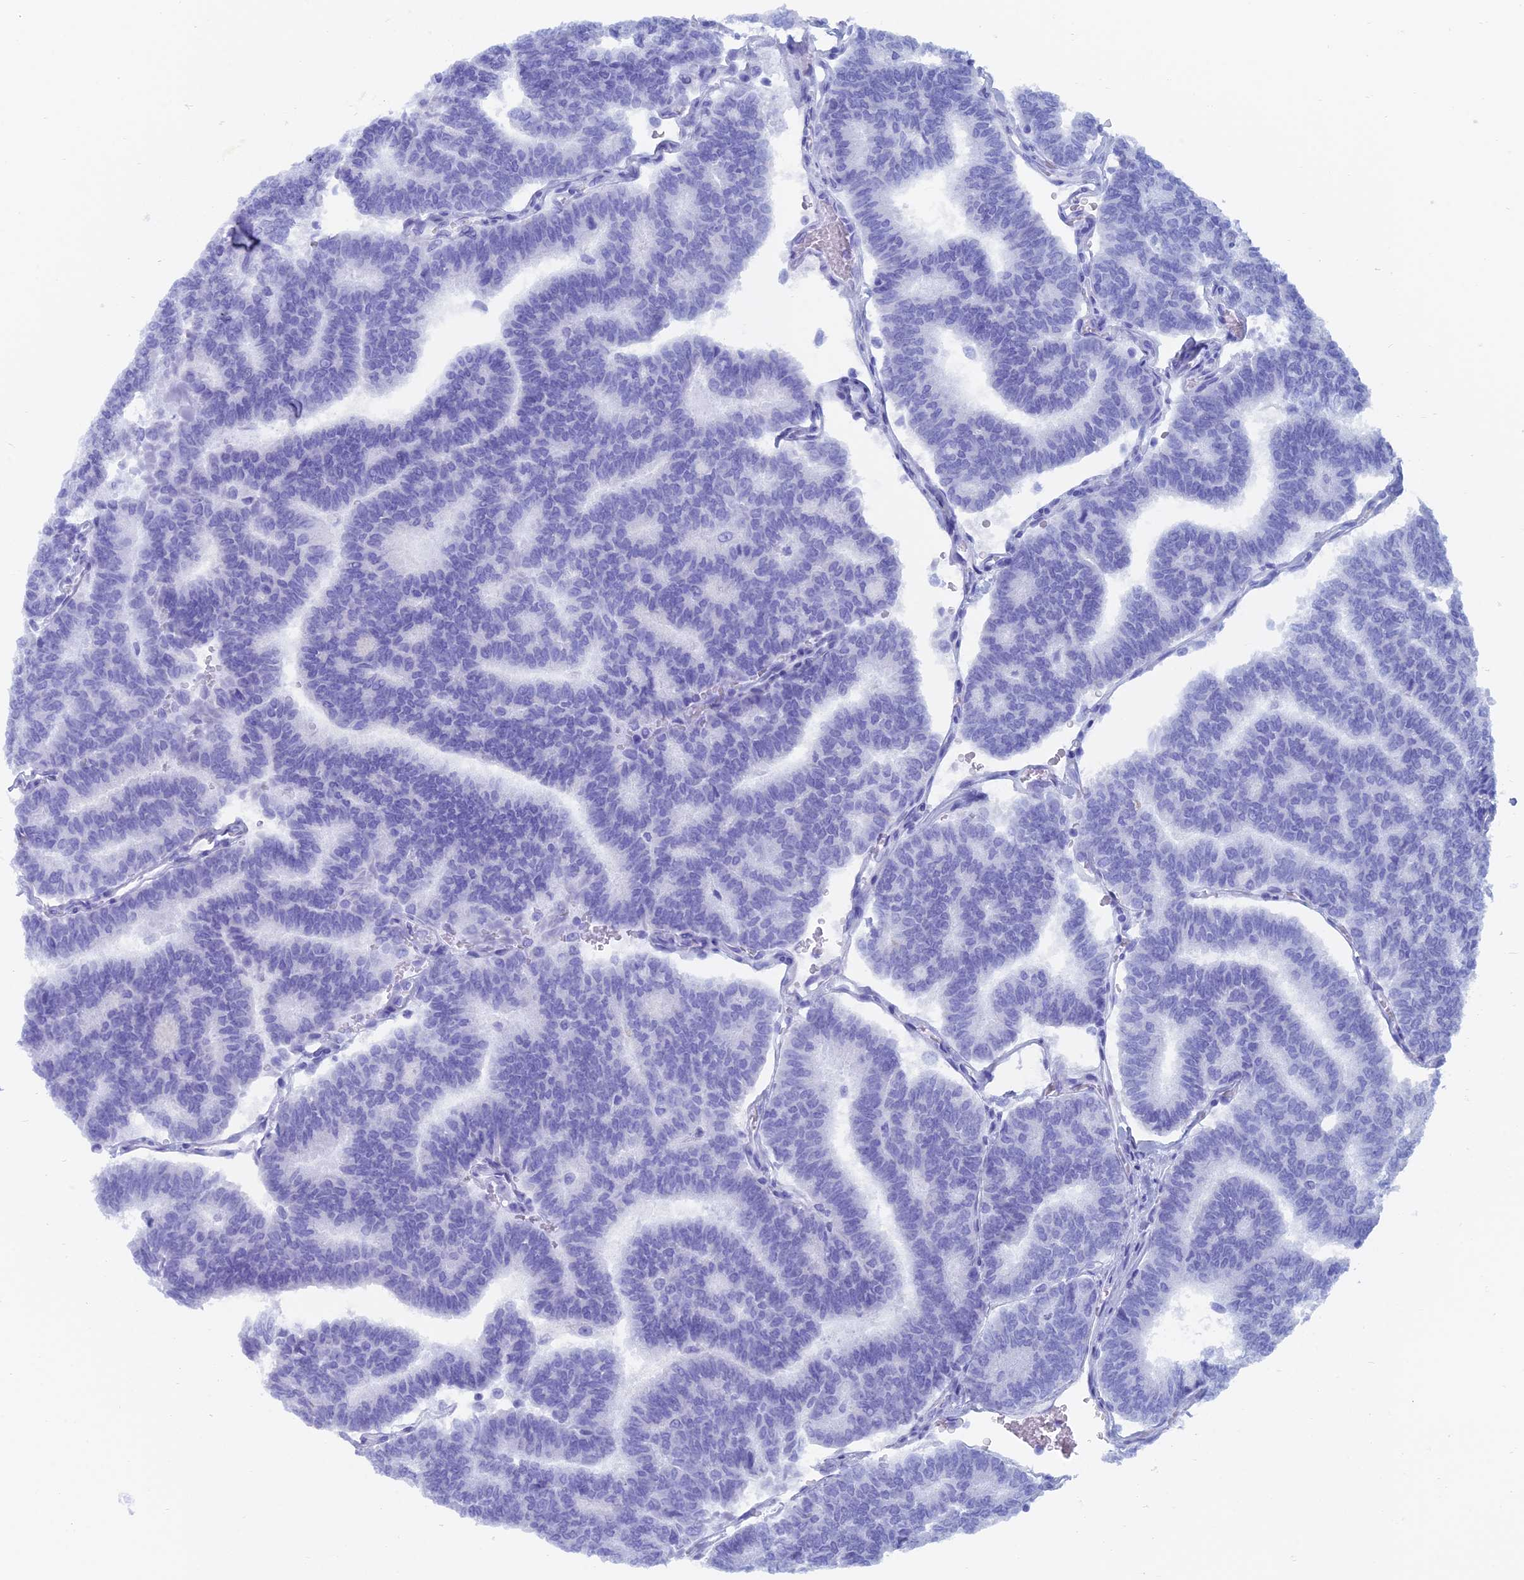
{"staining": {"intensity": "negative", "quantity": "none", "location": "none"}, "tissue": "thyroid cancer", "cell_type": "Tumor cells", "image_type": "cancer", "snomed": [{"axis": "morphology", "description": "Papillary adenocarcinoma, NOS"}, {"axis": "topography", "description": "Thyroid gland"}], "caption": "Protein analysis of thyroid papillary adenocarcinoma demonstrates no significant expression in tumor cells.", "gene": "CAPS", "patient": {"sex": "female", "age": 35}}